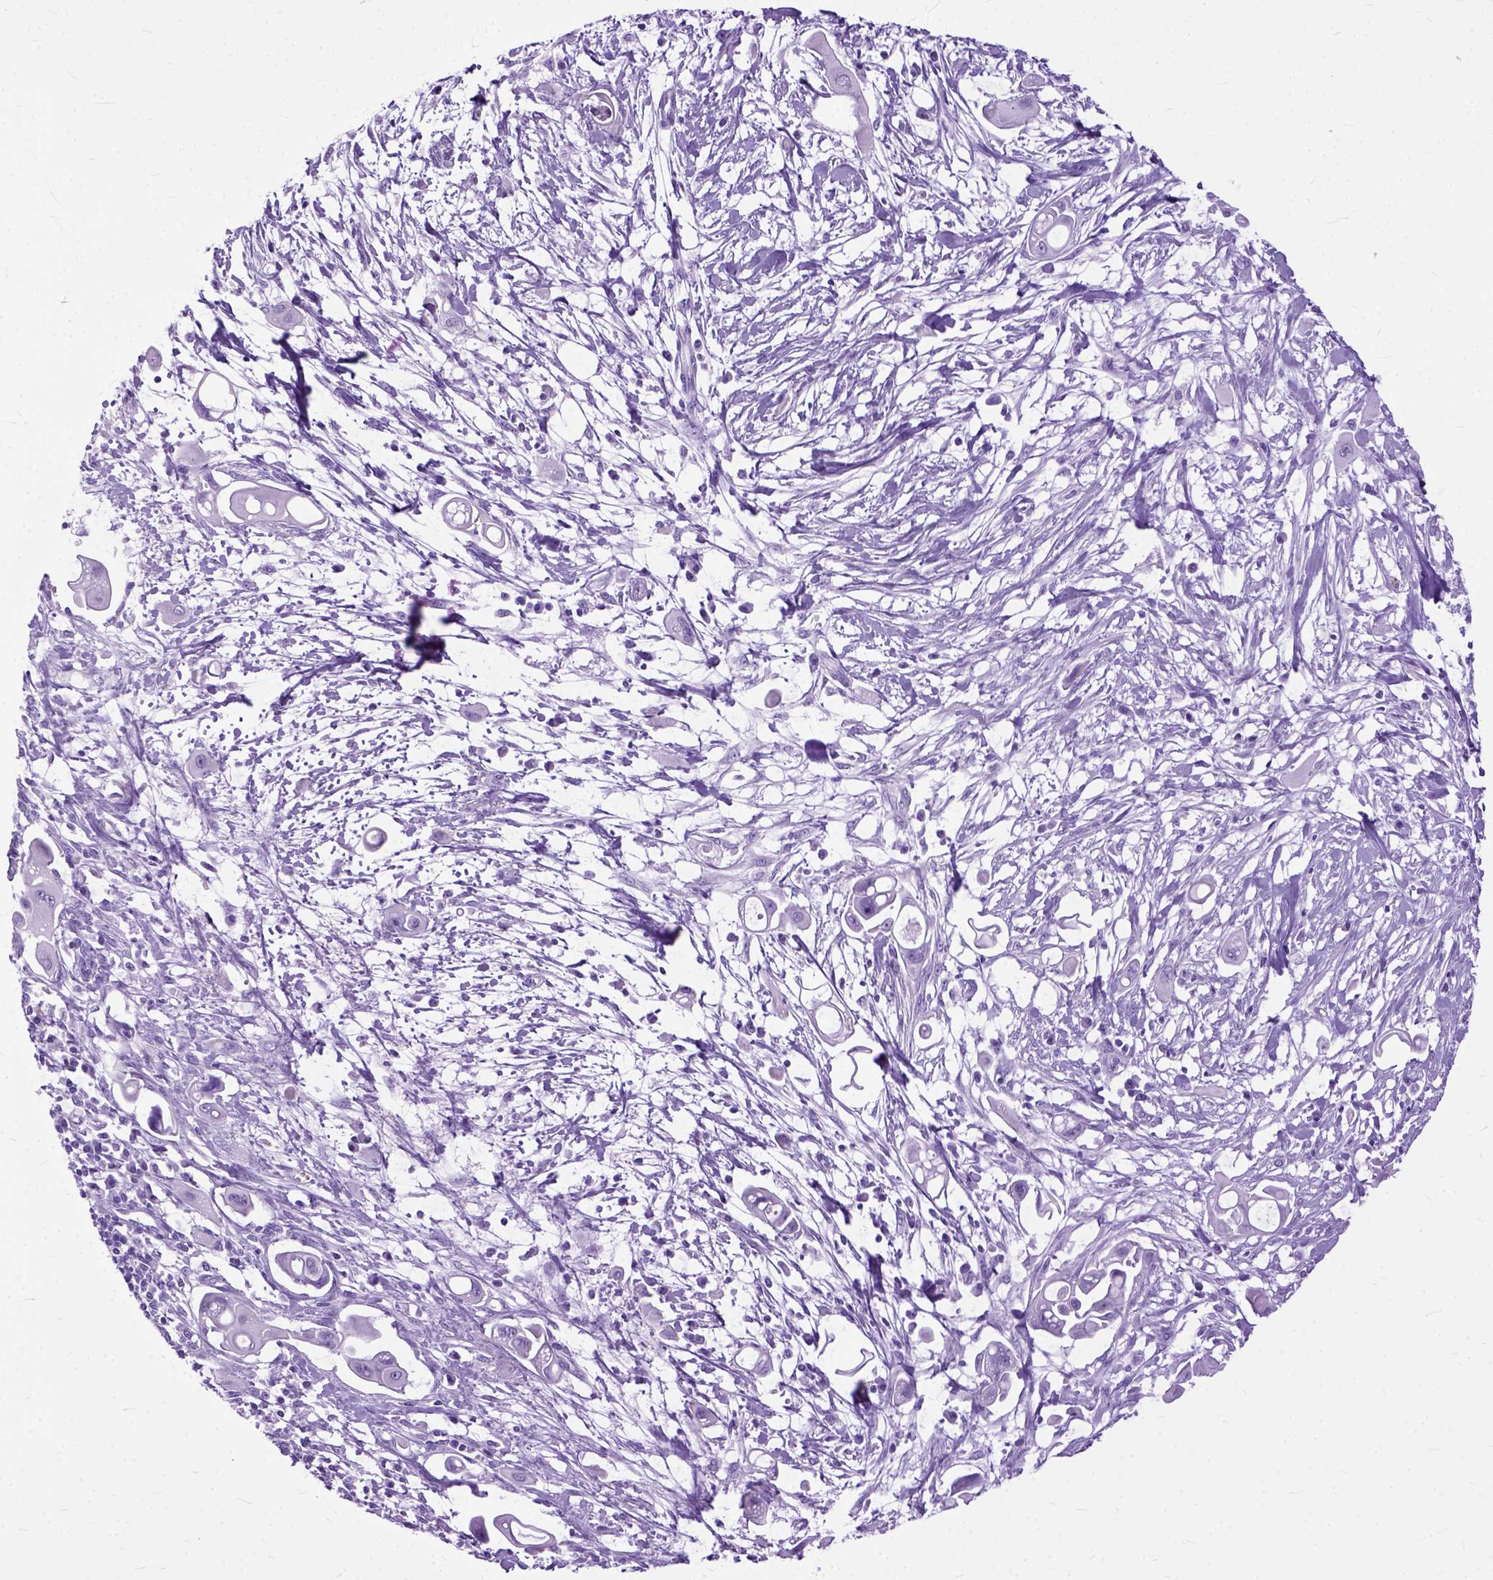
{"staining": {"intensity": "negative", "quantity": "none", "location": "none"}, "tissue": "pancreatic cancer", "cell_type": "Tumor cells", "image_type": "cancer", "snomed": [{"axis": "morphology", "description": "Adenocarcinoma, NOS"}, {"axis": "topography", "description": "Pancreas"}], "caption": "DAB (3,3'-diaminobenzidine) immunohistochemical staining of human pancreatic cancer exhibits no significant expression in tumor cells.", "gene": "GNGT1", "patient": {"sex": "male", "age": 50}}